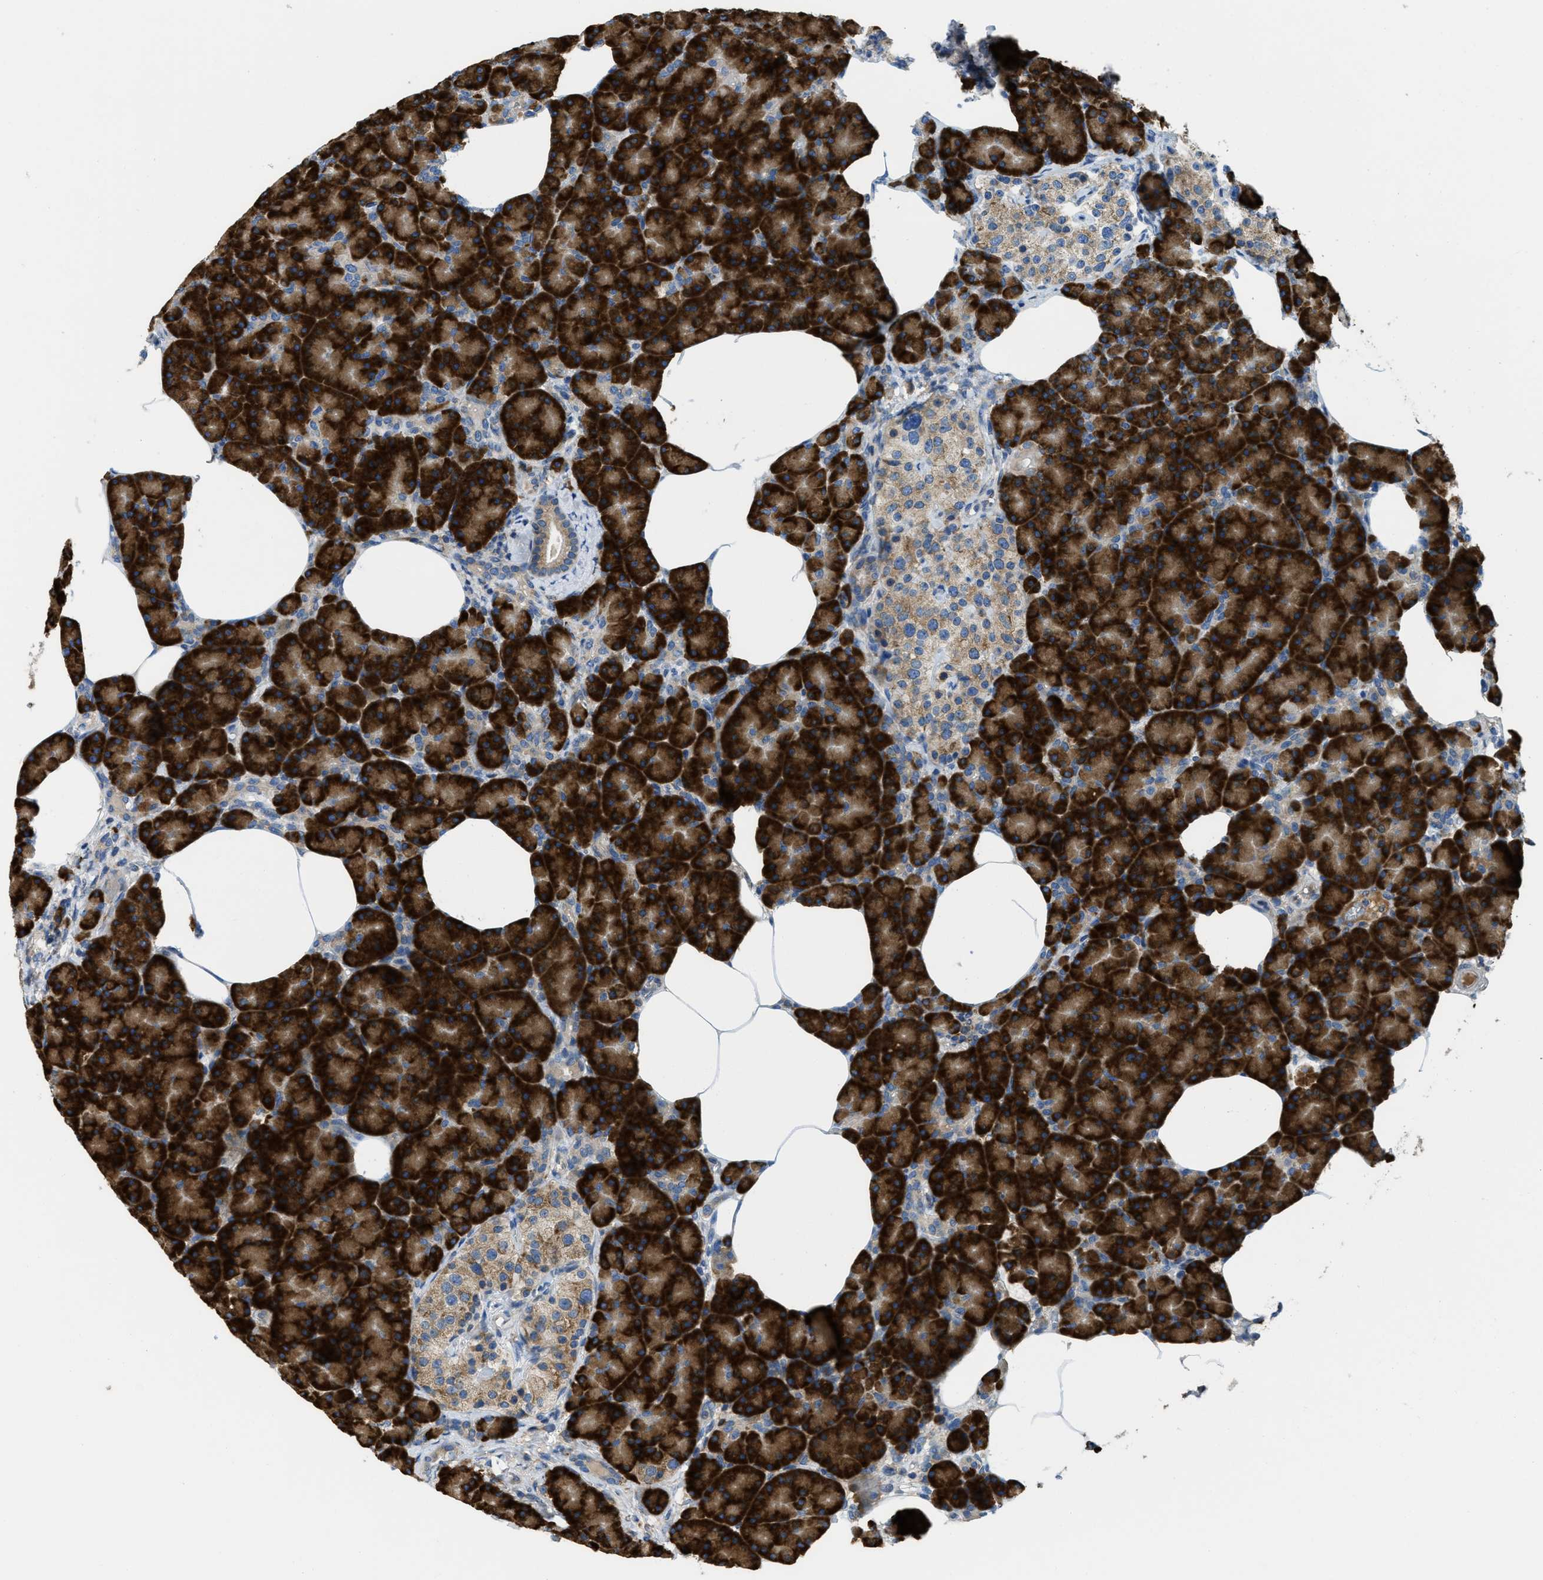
{"staining": {"intensity": "strong", "quantity": ">75%", "location": "cytoplasmic/membranous"}, "tissue": "pancreas", "cell_type": "Exocrine glandular cells", "image_type": "normal", "snomed": [{"axis": "morphology", "description": "Normal tissue, NOS"}, {"axis": "topography", "description": "Pancreas"}], "caption": "Brown immunohistochemical staining in unremarkable human pancreas exhibits strong cytoplasmic/membranous positivity in approximately >75% of exocrine glandular cells. The staining is performed using DAB (3,3'-diaminobenzidine) brown chromogen to label protein expression. The nuclei are counter-stained blue using hematoxylin.", "gene": "SSR1", "patient": {"sex": "female", "age": 70}}